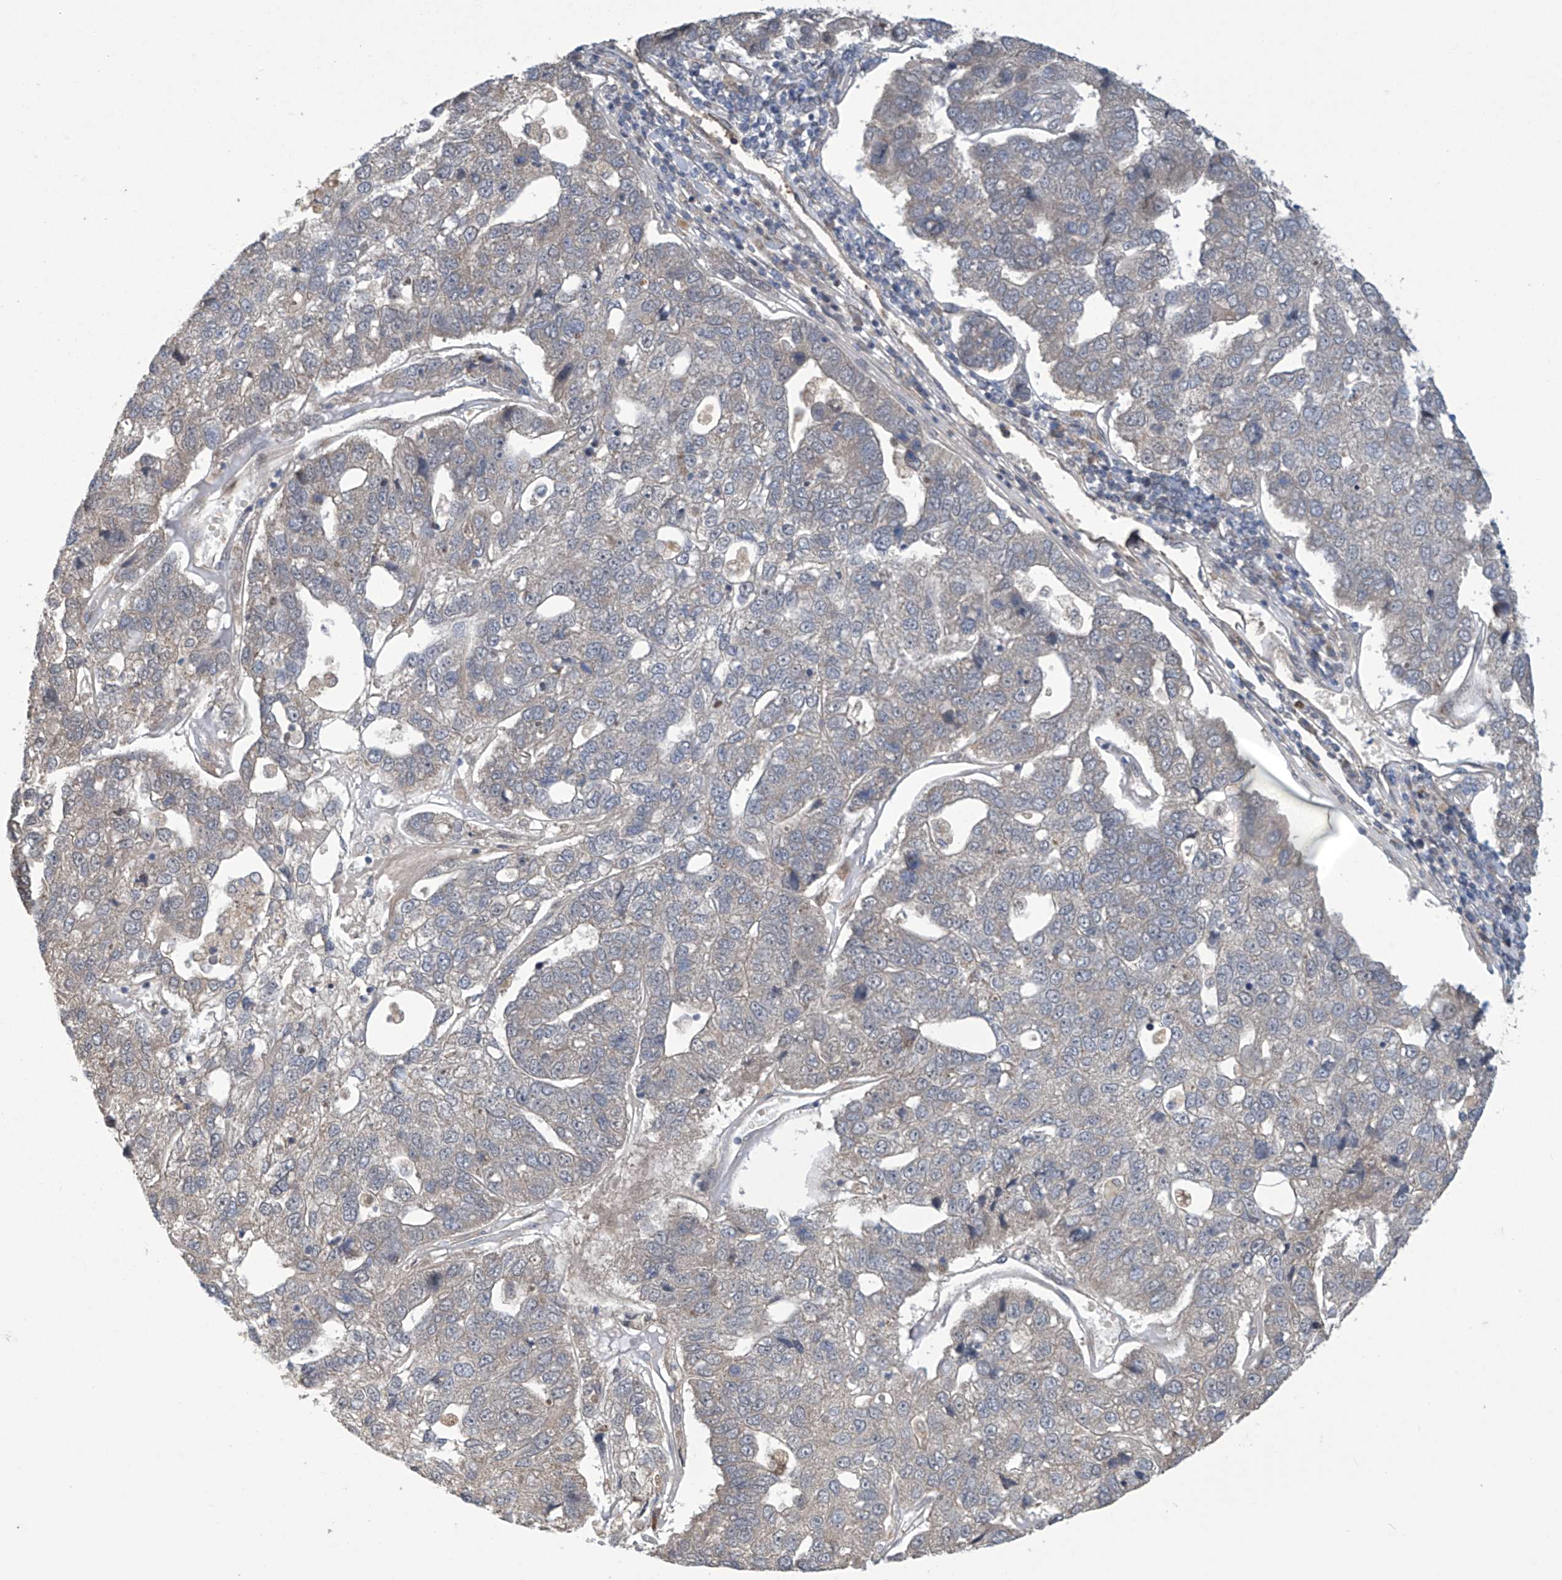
{"staining": {"intensity": "negative", "quantity": "none", "location": "none"}, "tissue": "pancreatic cancer", "cell_type": "Tumor cells", "image_type": "cancer", "snomed": [{"axis": "morphology", "description": "Adenocarcinoma, NOS"}, {"axis": "topography", "description": "Pancreas"}], "caption": "IHC image of pancreatic cancer stained for a protein (brown), which shows no positivity in tumor cells.", "gene": "ABHD13", "patient": {"sex": "female", "age": 61}}